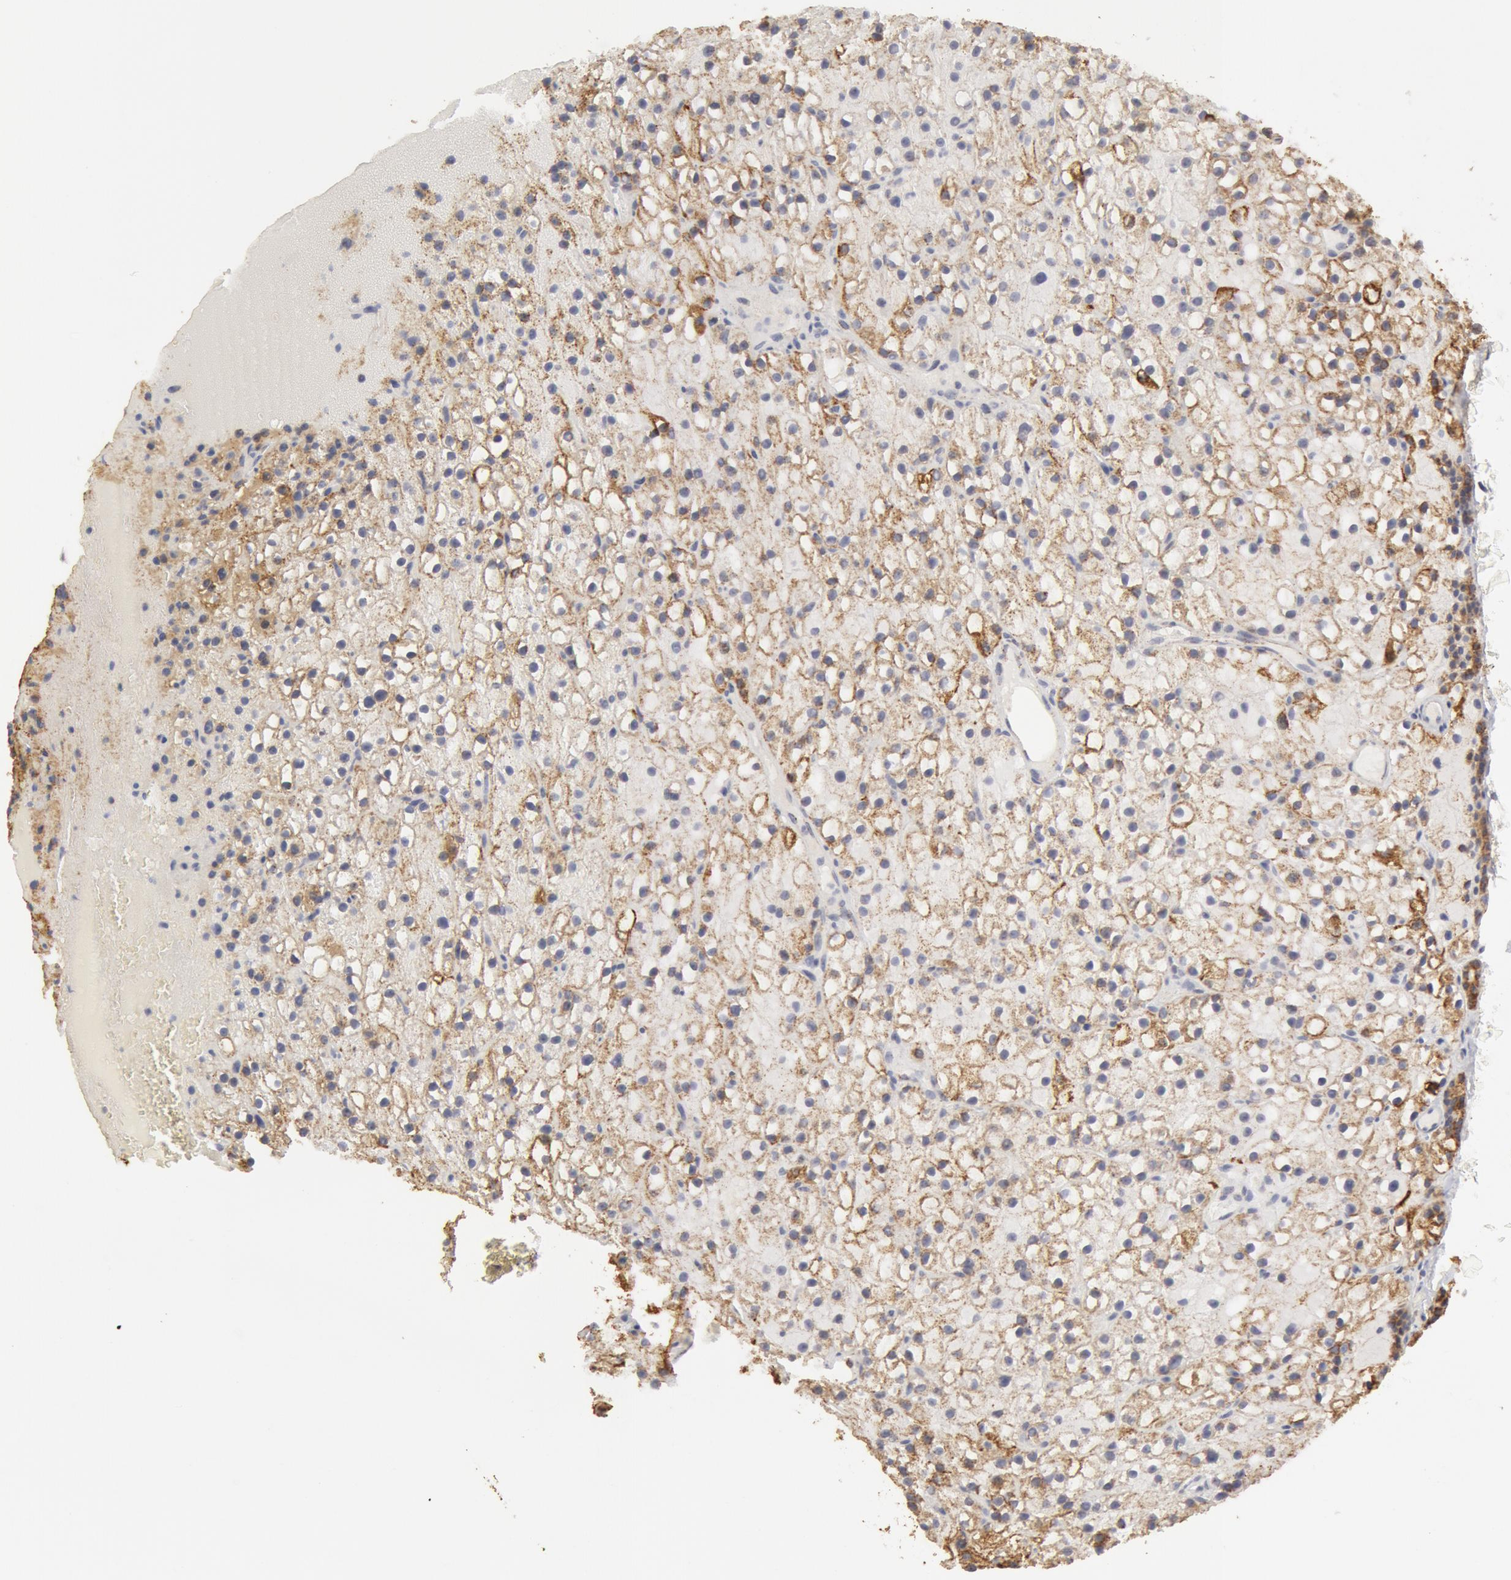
{"staining": {"intensity": "moderate", "quantity": ">75%", "location": "cytoplasmic/membranous"}, "tissue": "parathyroid gland", "cell_type": "Glandular cells", "image_type": "normal", "snomed": [{"axis": "morphology", "description": "Normal tissue, NOS"}, {"axis": "topography", "description": "Parathyroid gland"}], "caption": "Immunohistochemistry image of normal parathyroid gland: human parathyroid gland stained using immunohistochemistry (IHC) demonstrates medium levels of moderate protein expression localized specifically in the cytoplasmic/membranous of glandular cells, appearing as a cytoplasmic/membranous brown color.", "gene": "ATP5F1B", "patient": {"sex": "female", "age": 71}}